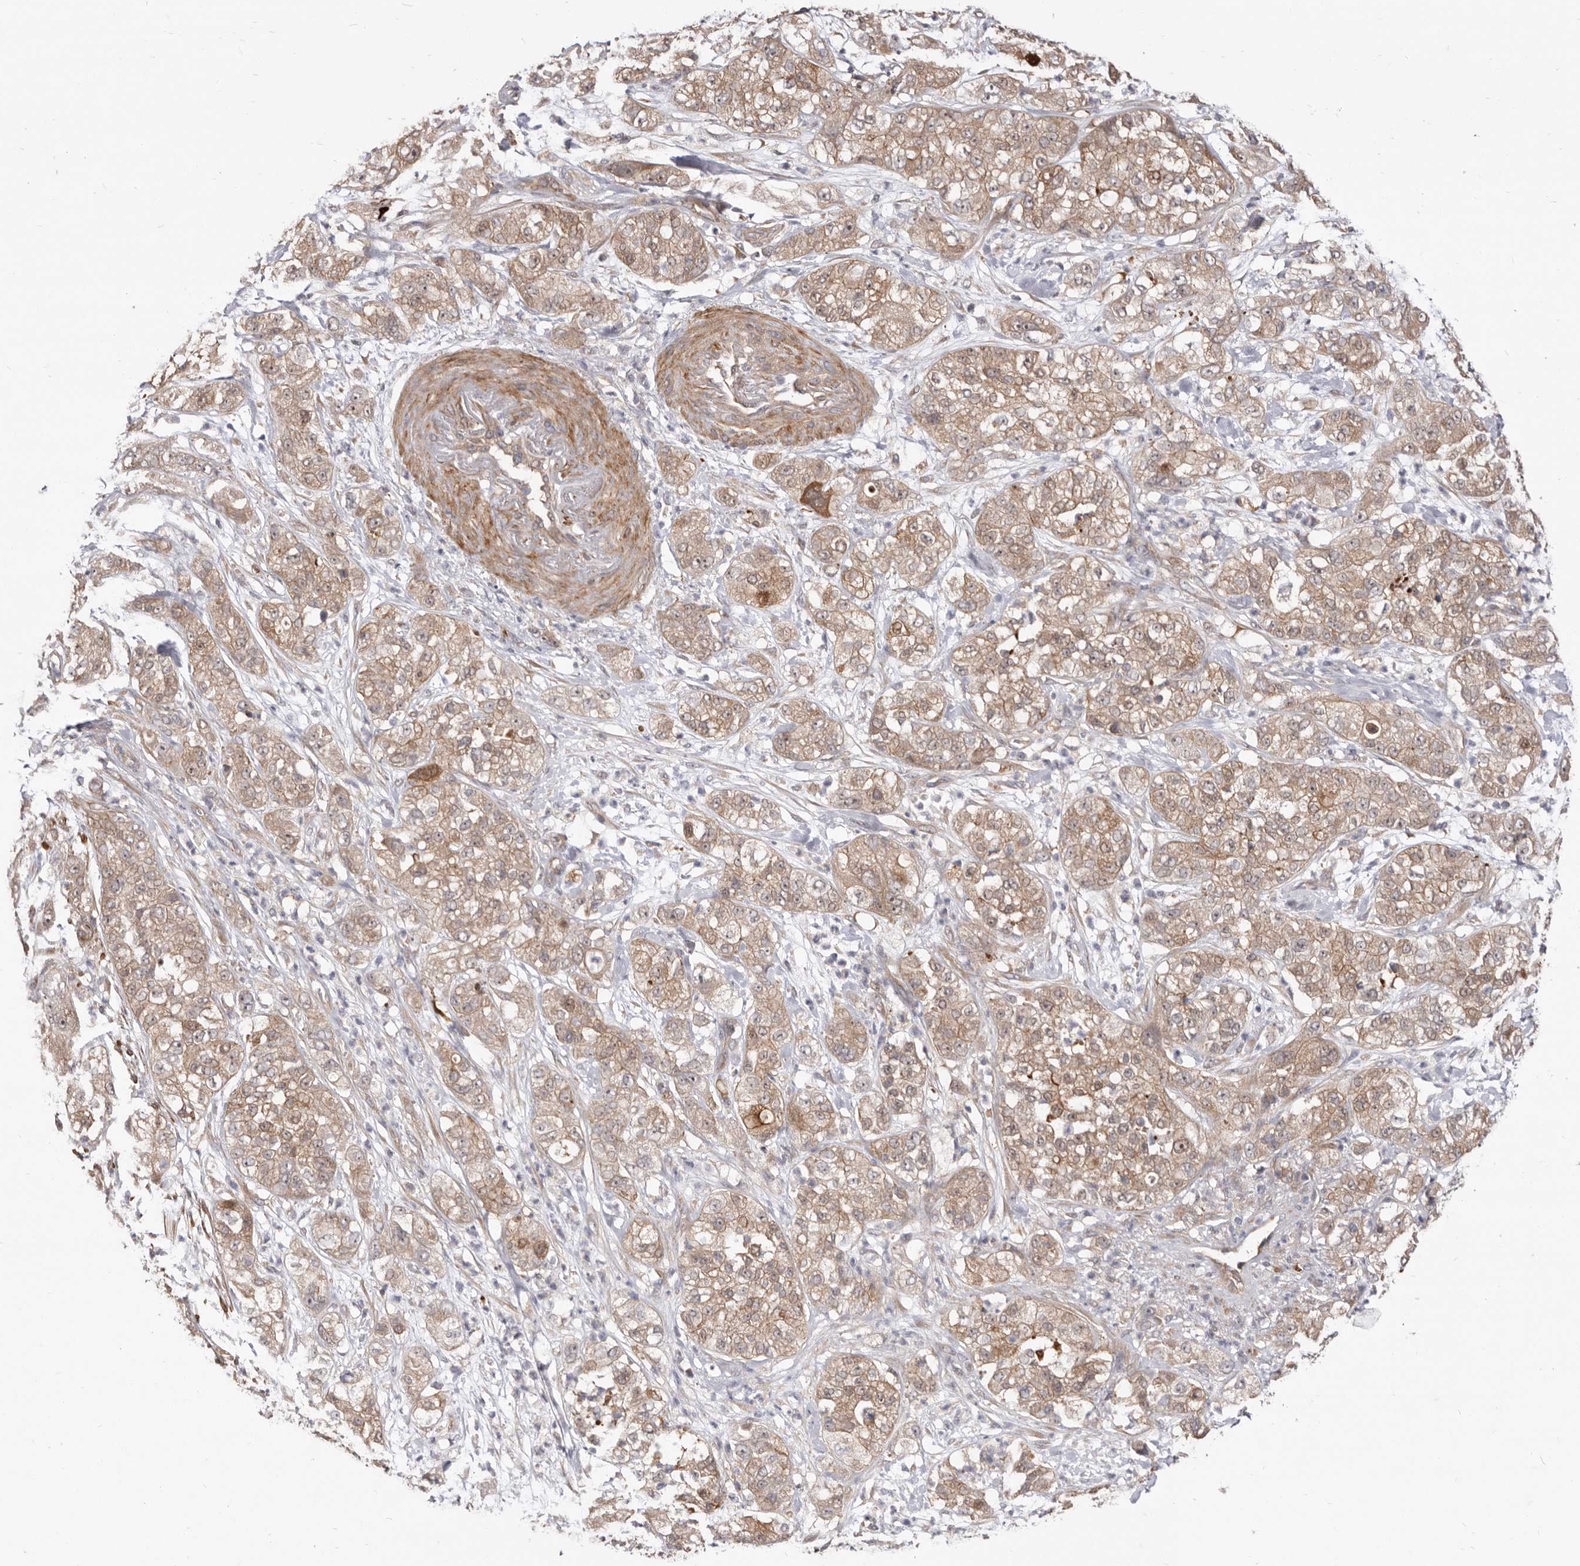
{"staining": {"intensity": "moderate", "quantity": ">75%", "location": "cytoplasmic/membranous,nuclear"}, "tissue": "pancreatic cancer", "cell_type": "Tumor cells", "image_type": "cancer", "snomed": [{"axis": "morphology", "description": "Adenocarcinoma, NOS"}, {"axis": "topography", "description": "Pancreas"}], "caption": "Protein staining shows moderate cytoplasmic/membranous and nuclear expression in approximately >75% of tumor cells in adenocarcinoma (pancreatic). (DAB IHC with brightfield microscopy, high magnification).", "gene": "GPATCH4", "patient": {"sex": "female", "age": 78}}